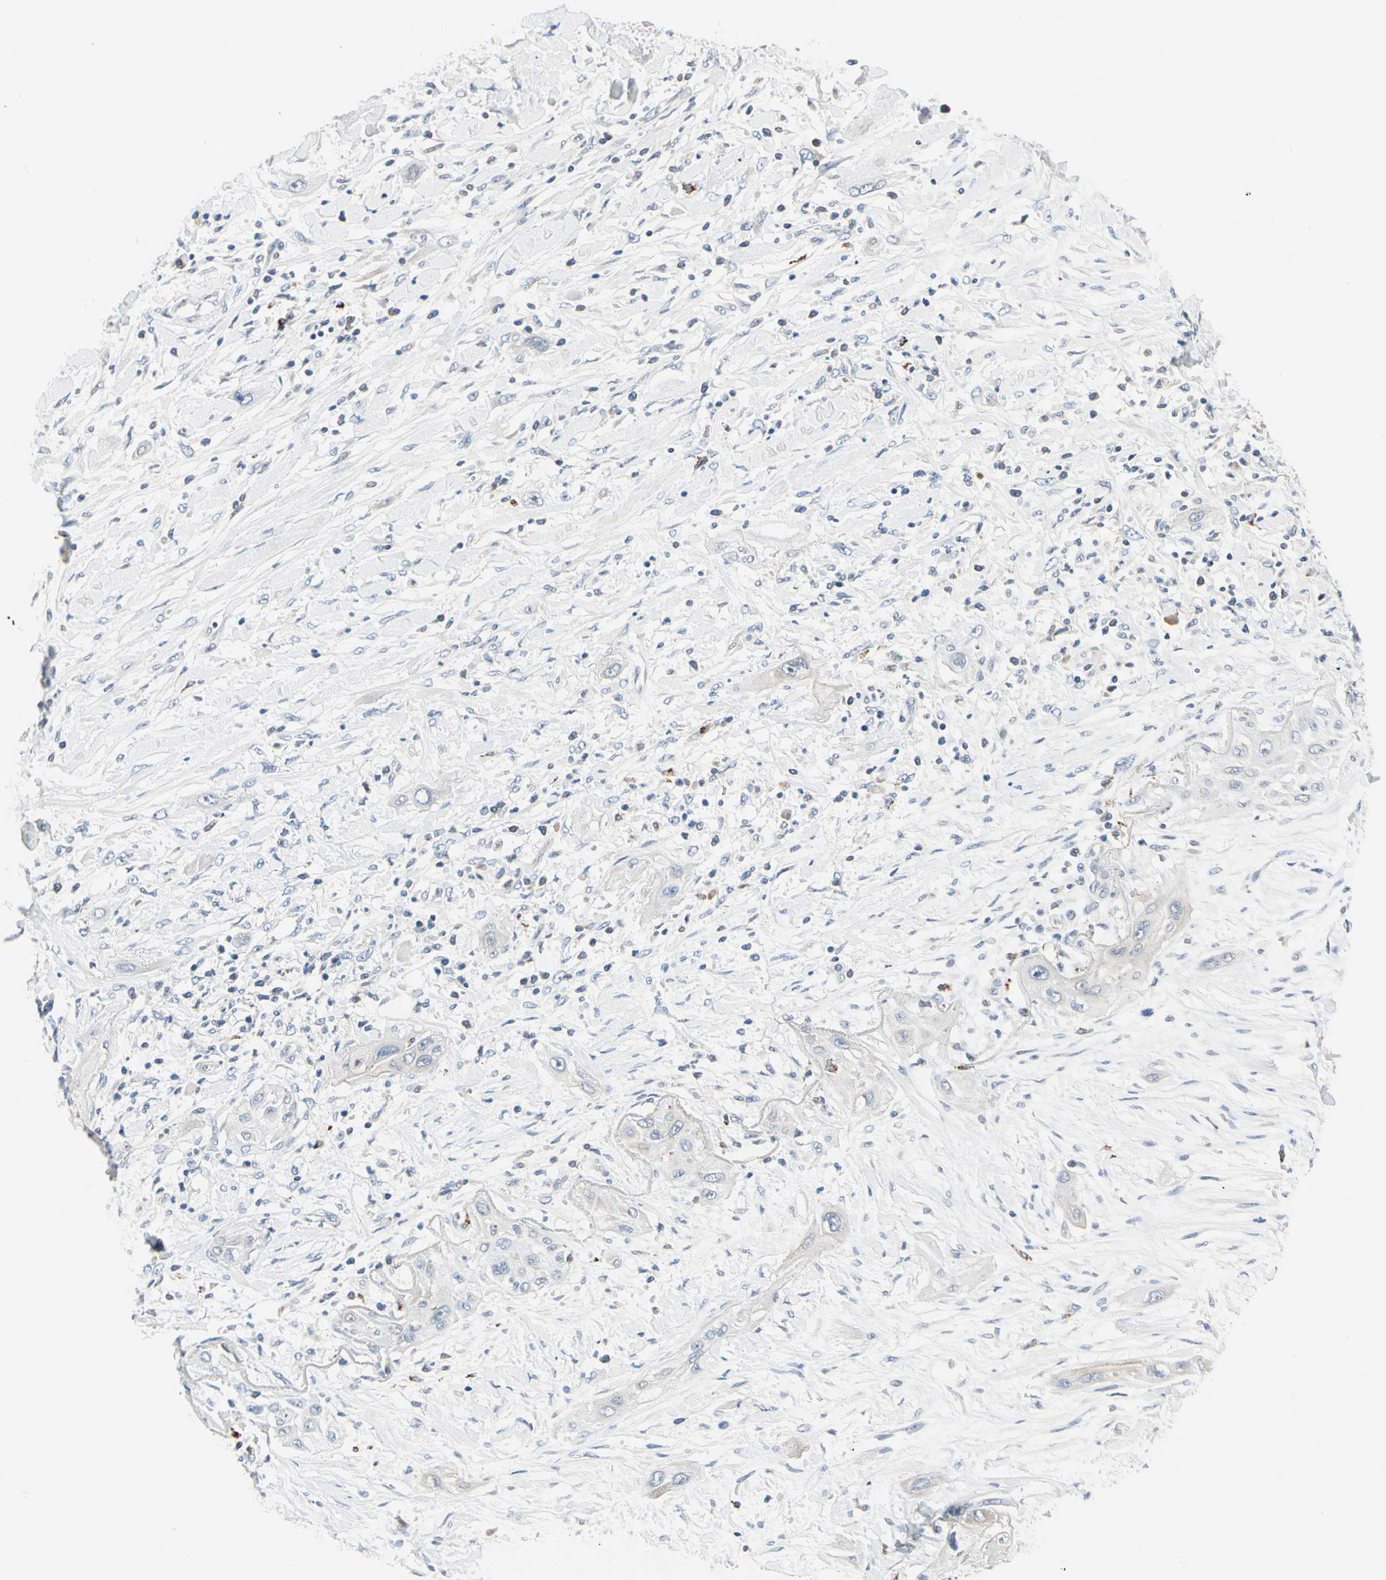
{"staining": {"intensity": "negative", "quantity": "none", "location": "none"}, "tissue": "lung cancer", "cell_type": "Tumor cells", "image_type": "cancer", "snomed": [{"axis": "morphology", "description": "Squamous cell carcinoma, NOS"}, {"axis": "topography", "description": "Lung"}], "caption": "Tumor cells show no significant positivity in lung cancer (squamous cell carcinoma).", "gene": "GPR153", "patient": {"sex": "female", "age": 47}}